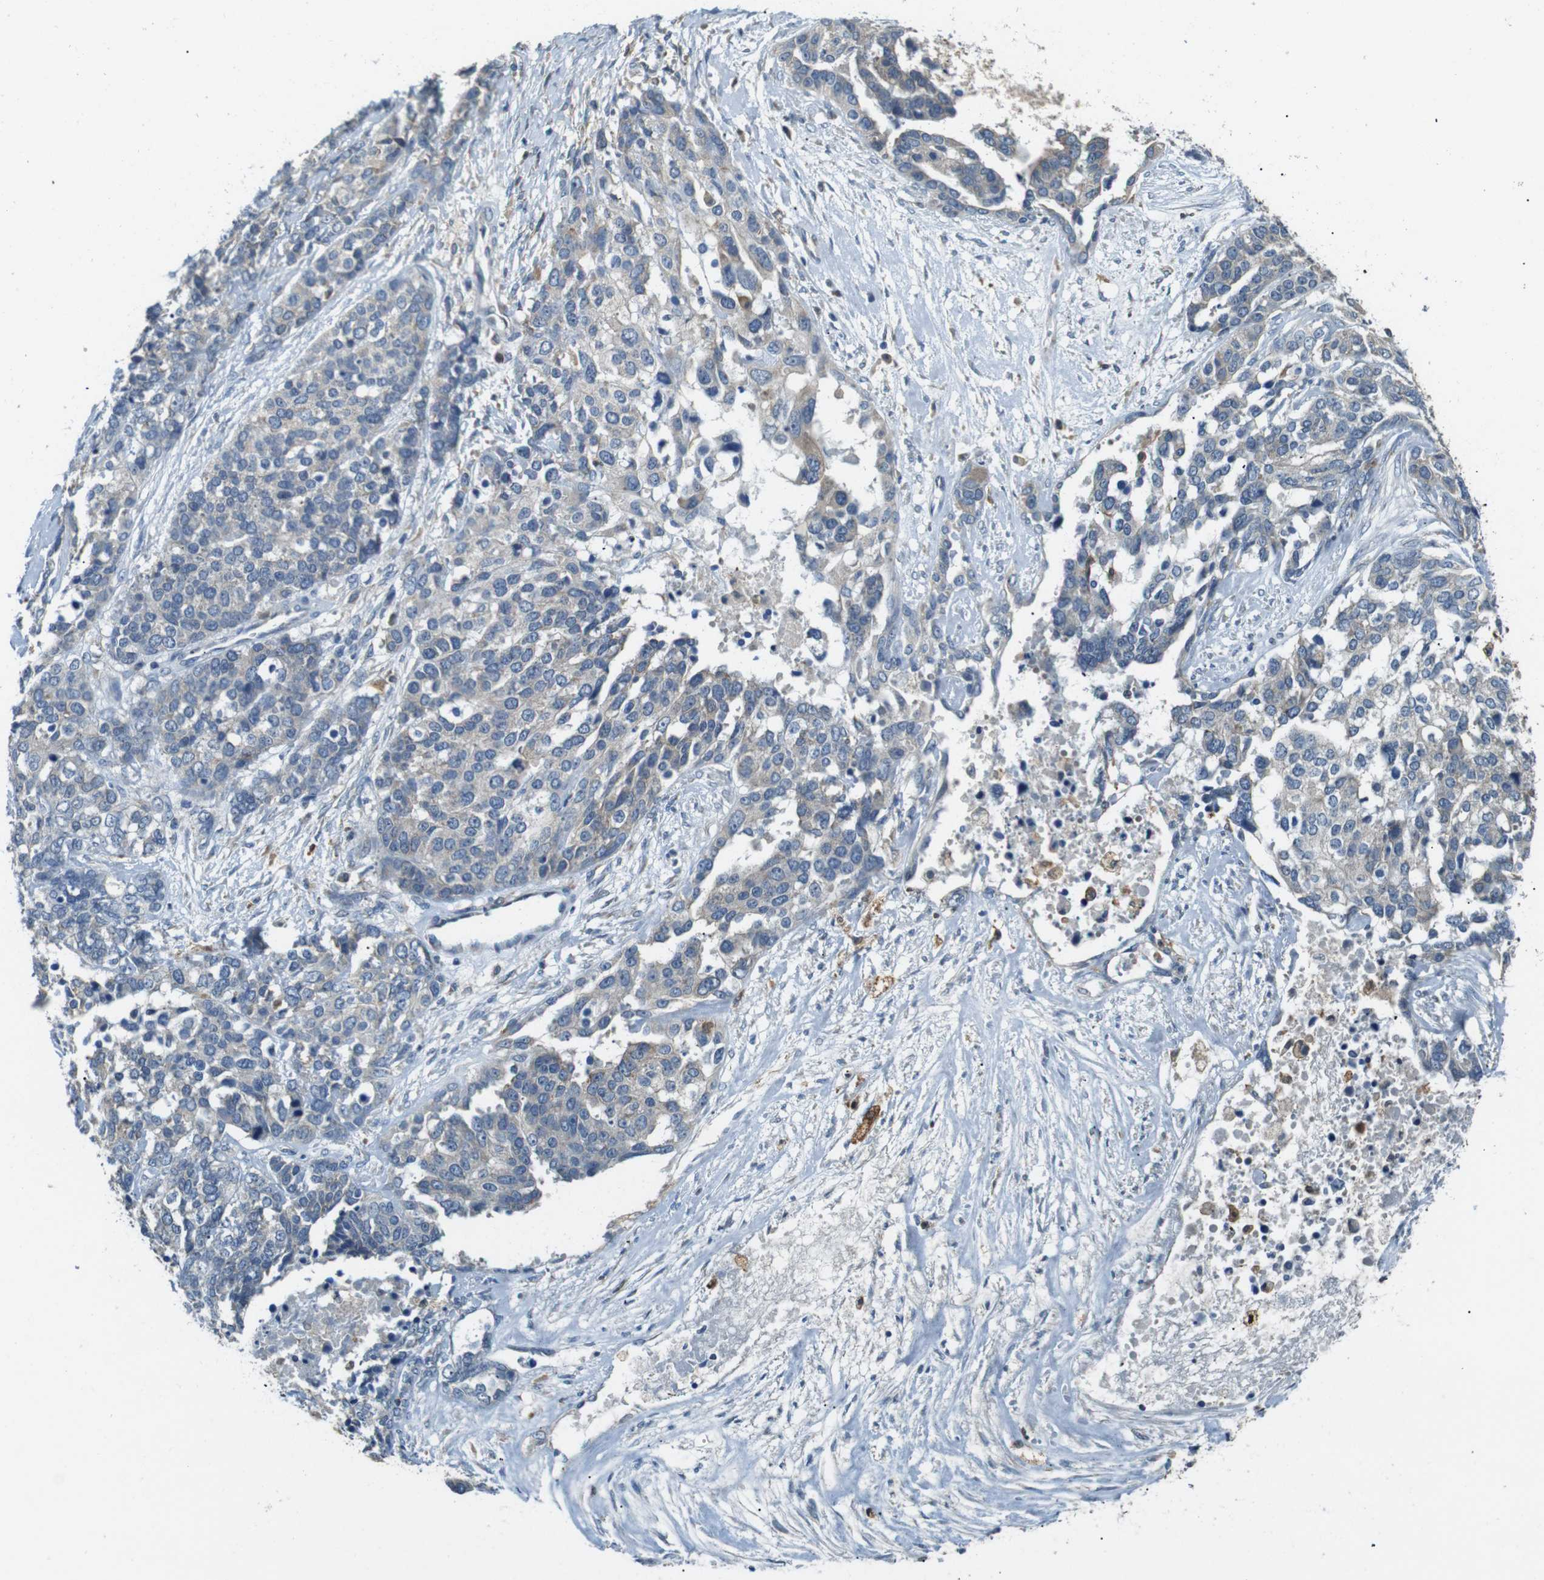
{"staining": {"intensity": "negative", "quantity": "none", "location": "none"}, "tissue": "ovarian cancer", "cell_type": "Tumor cells", "image_type": "cancer", "snomed": [{"axis": "morphology", "description": "Cystadenocarcinoma, serous, NOS"}, {"axis": "topography", "description": "Ovary"}], "caption": "Tumor cells show no significant positivity in ovarian serous cystadenocarcinoma.", "gene": "NEBL", "patient": {"sex": "female", "age": 44}}